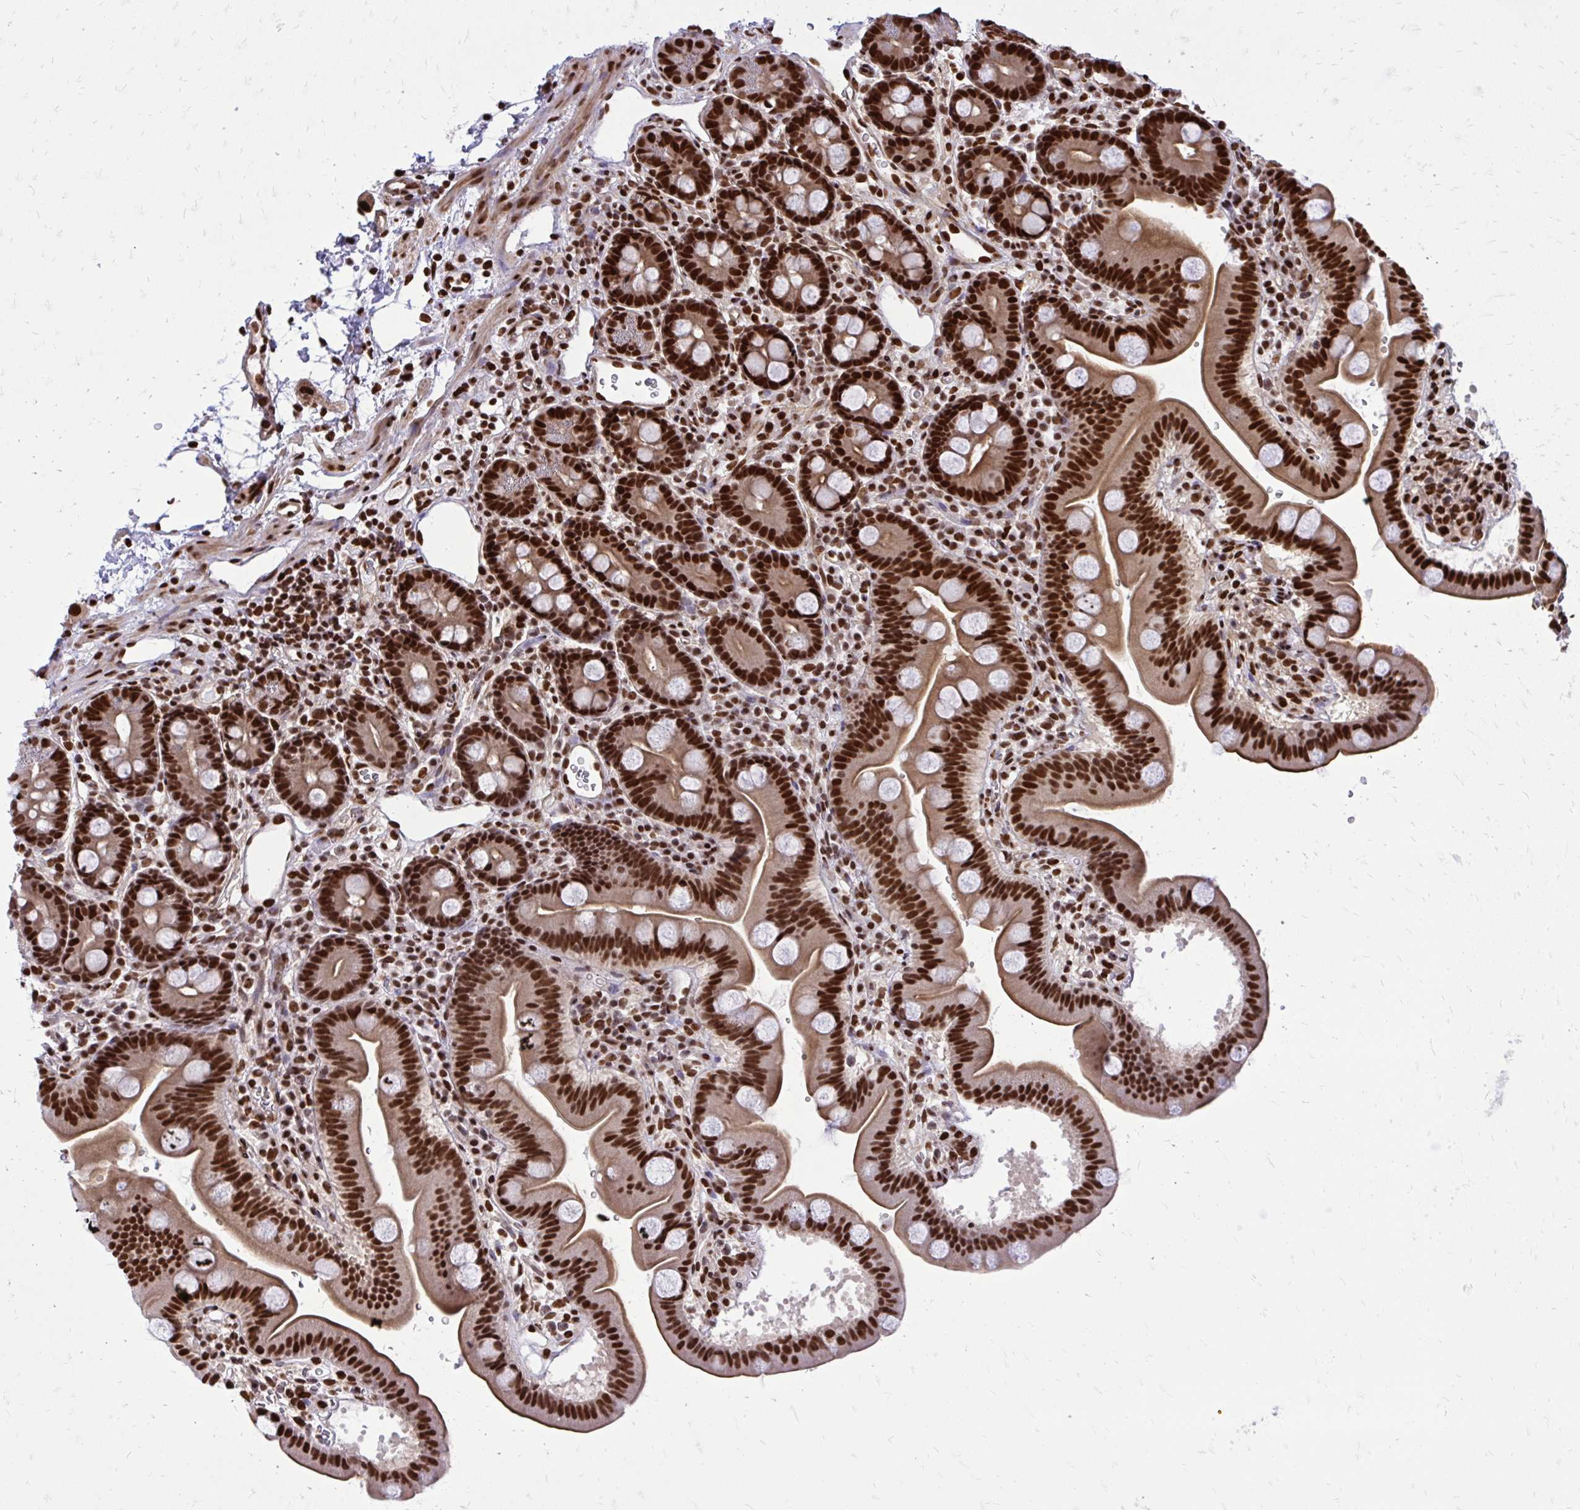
{"staining": {"intensity": "strong", "quantity": ">75%", "location": "cytoplasmic/membranous,nuclear"}, "tissue": "duodenum", "cell_type": "Glandular cells", "image_type": "normal", "snomed": [{"axis": "morphology", "description": "Normal tissue, NOS"}, {"axis": "topography", "description": "Duodenum"}], "caption": "A brown stain labels strong cytoplasmic/membranous,nuclear expression of a protein in glandular cells of unremarkable duodenum. The staining was performed using DAB, with brown indicating positive protein expression. Nuclei are stained blue with hematoxylin.", "gene": "TBL1Y", "patient": {"sex": "male", "age": 59}}